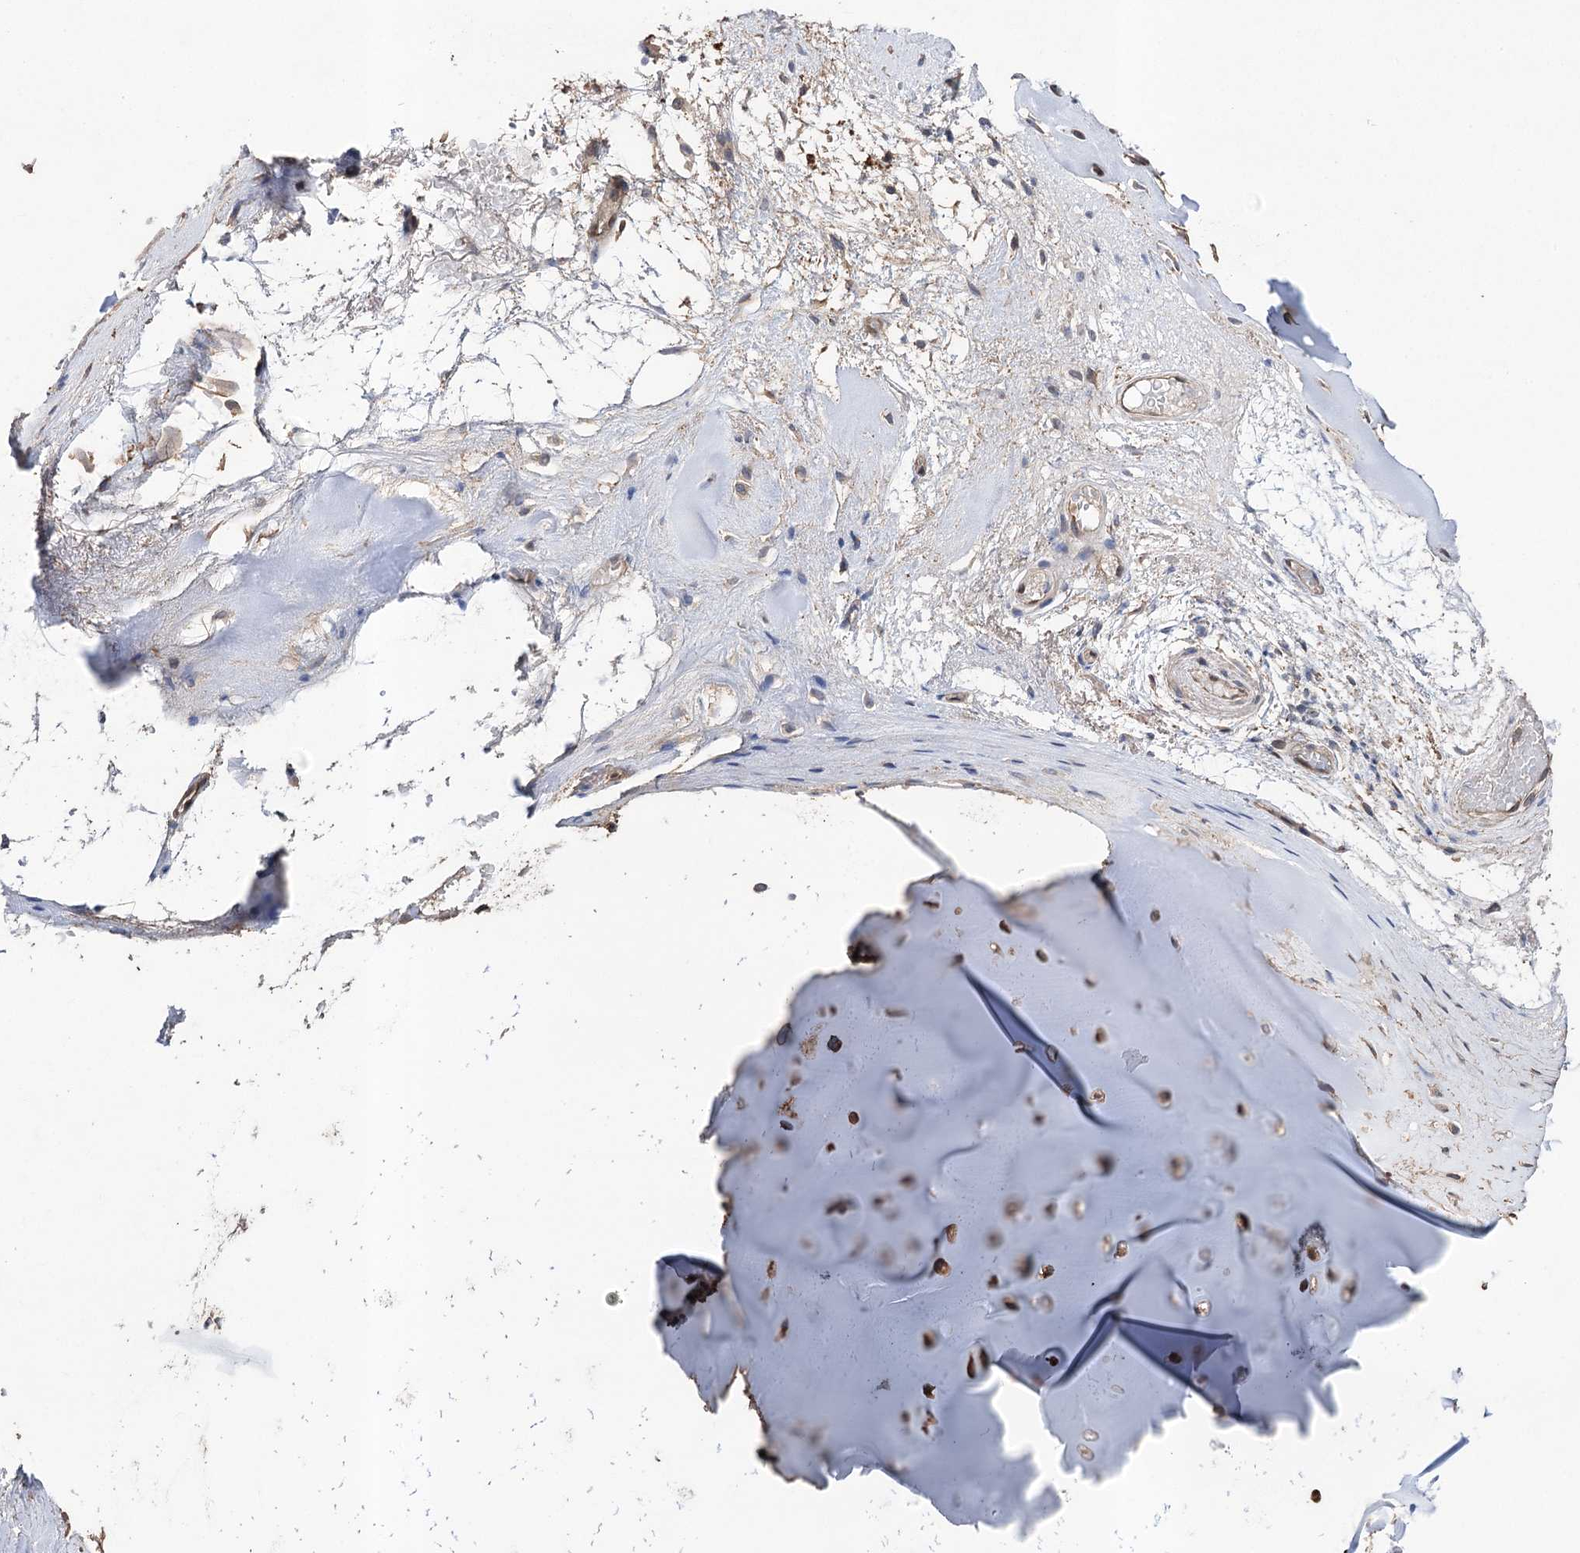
{"staining": {"intensity": "weak", "quantity": ">75%", "location": "cytoplasmic/membranous"}, "tissue": "adipose tissue", "cell_type": "Adipocytes", "image_type": "normal", "snomed": [{"axis": "morphology", "description": "Normal tissue, NOS"}, {"axis": "morphology", "description": "Basal cell carcinoma"}, {"axis": "topography", "description": "Cartilage tissue"}, {"axis": "topography", "description": "Nasopharynx"}, {"axis": "topography", "description": "Oral tissue"}], "caption": "Immunohistochemical staining of normal human adipose tissue shows >75% levels of weak cytoplasmic/membranous protein staining in approximately >75% of adipocytes.", "gene": "FAM13B", "patient": {"sex": "female", "age": 77}}